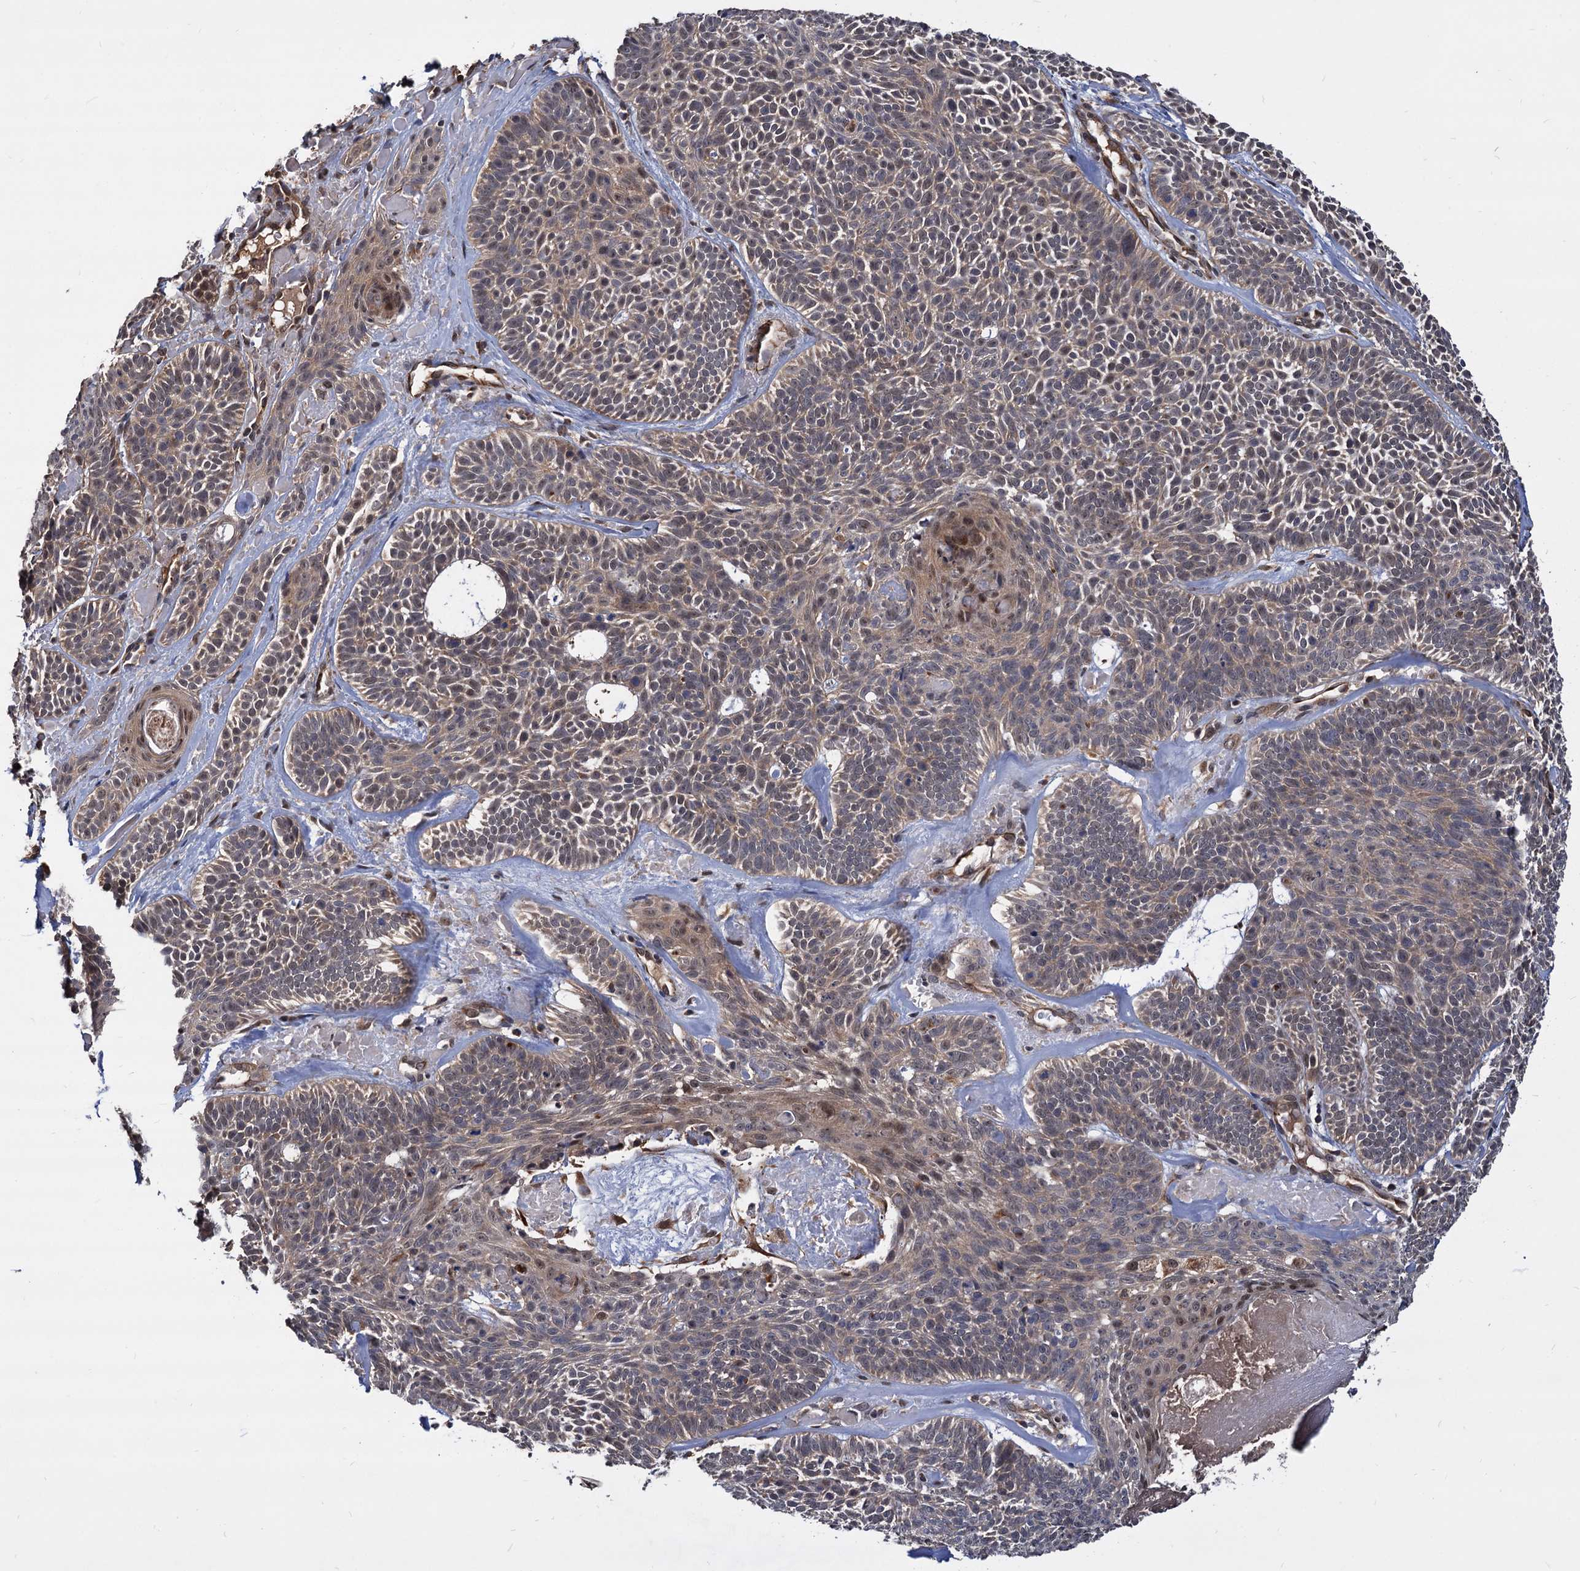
{"staining": {"intensity": "weak", "quantity": "25%-75%", "location": "cytoplasmic/membranous,nuclear"}, "tissue": "skin cancer", "cell_type": "Tumor cells", "image_type": "cancer", "snomed": [{"axis": "morphology", "description": "Basal cell carcinoma"}, {"axis": "topography", "description": "Skin"}], "caption": "Basal cell carcinoma (skin) stained with IHC exhibits weak cytoplasmic/membranous and nuclear positivity in approximately 25%-75% of tumor cells.", "gene": "PSMD4", "patient": {"sex": "male", "age": 85}}